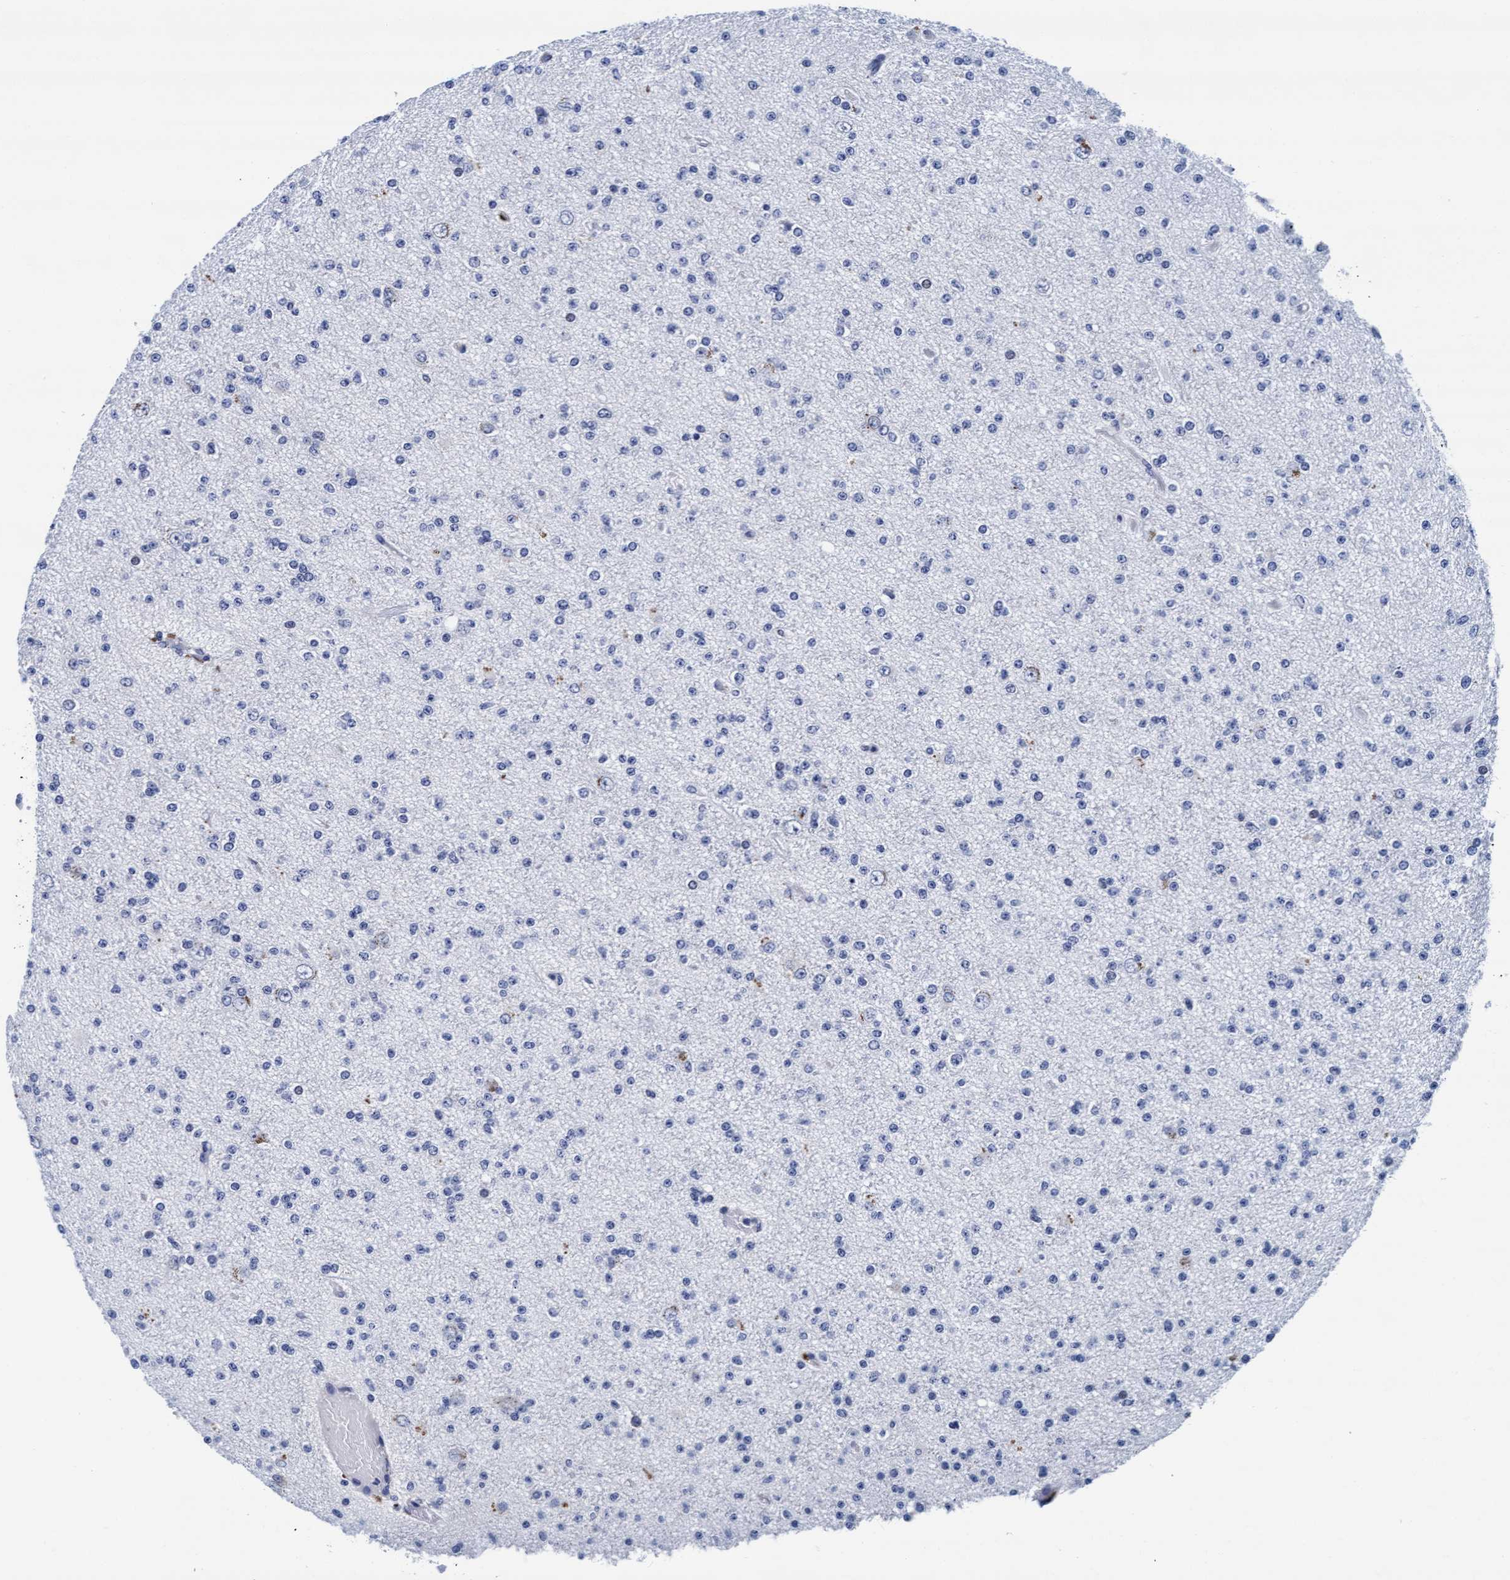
{"staining": {"intensity": "negative", "quantity": "none", "location": "none"}, "tissue": "glioma", "cell_type": "Tumor cells", "image_type": "cancer", "snomed": [{"axis": "morphology", "description": "Glioma, malignant, Low grade"}, {"axis": "topography", "description": "Brain"}], "caption": "Low-grade glioma (malignant) stained for a protein using immunohistochemistry (IHC) displays no staining tumor cells.", "gene": "ARSG", "patient": {"sex": "female", "age": 22}}